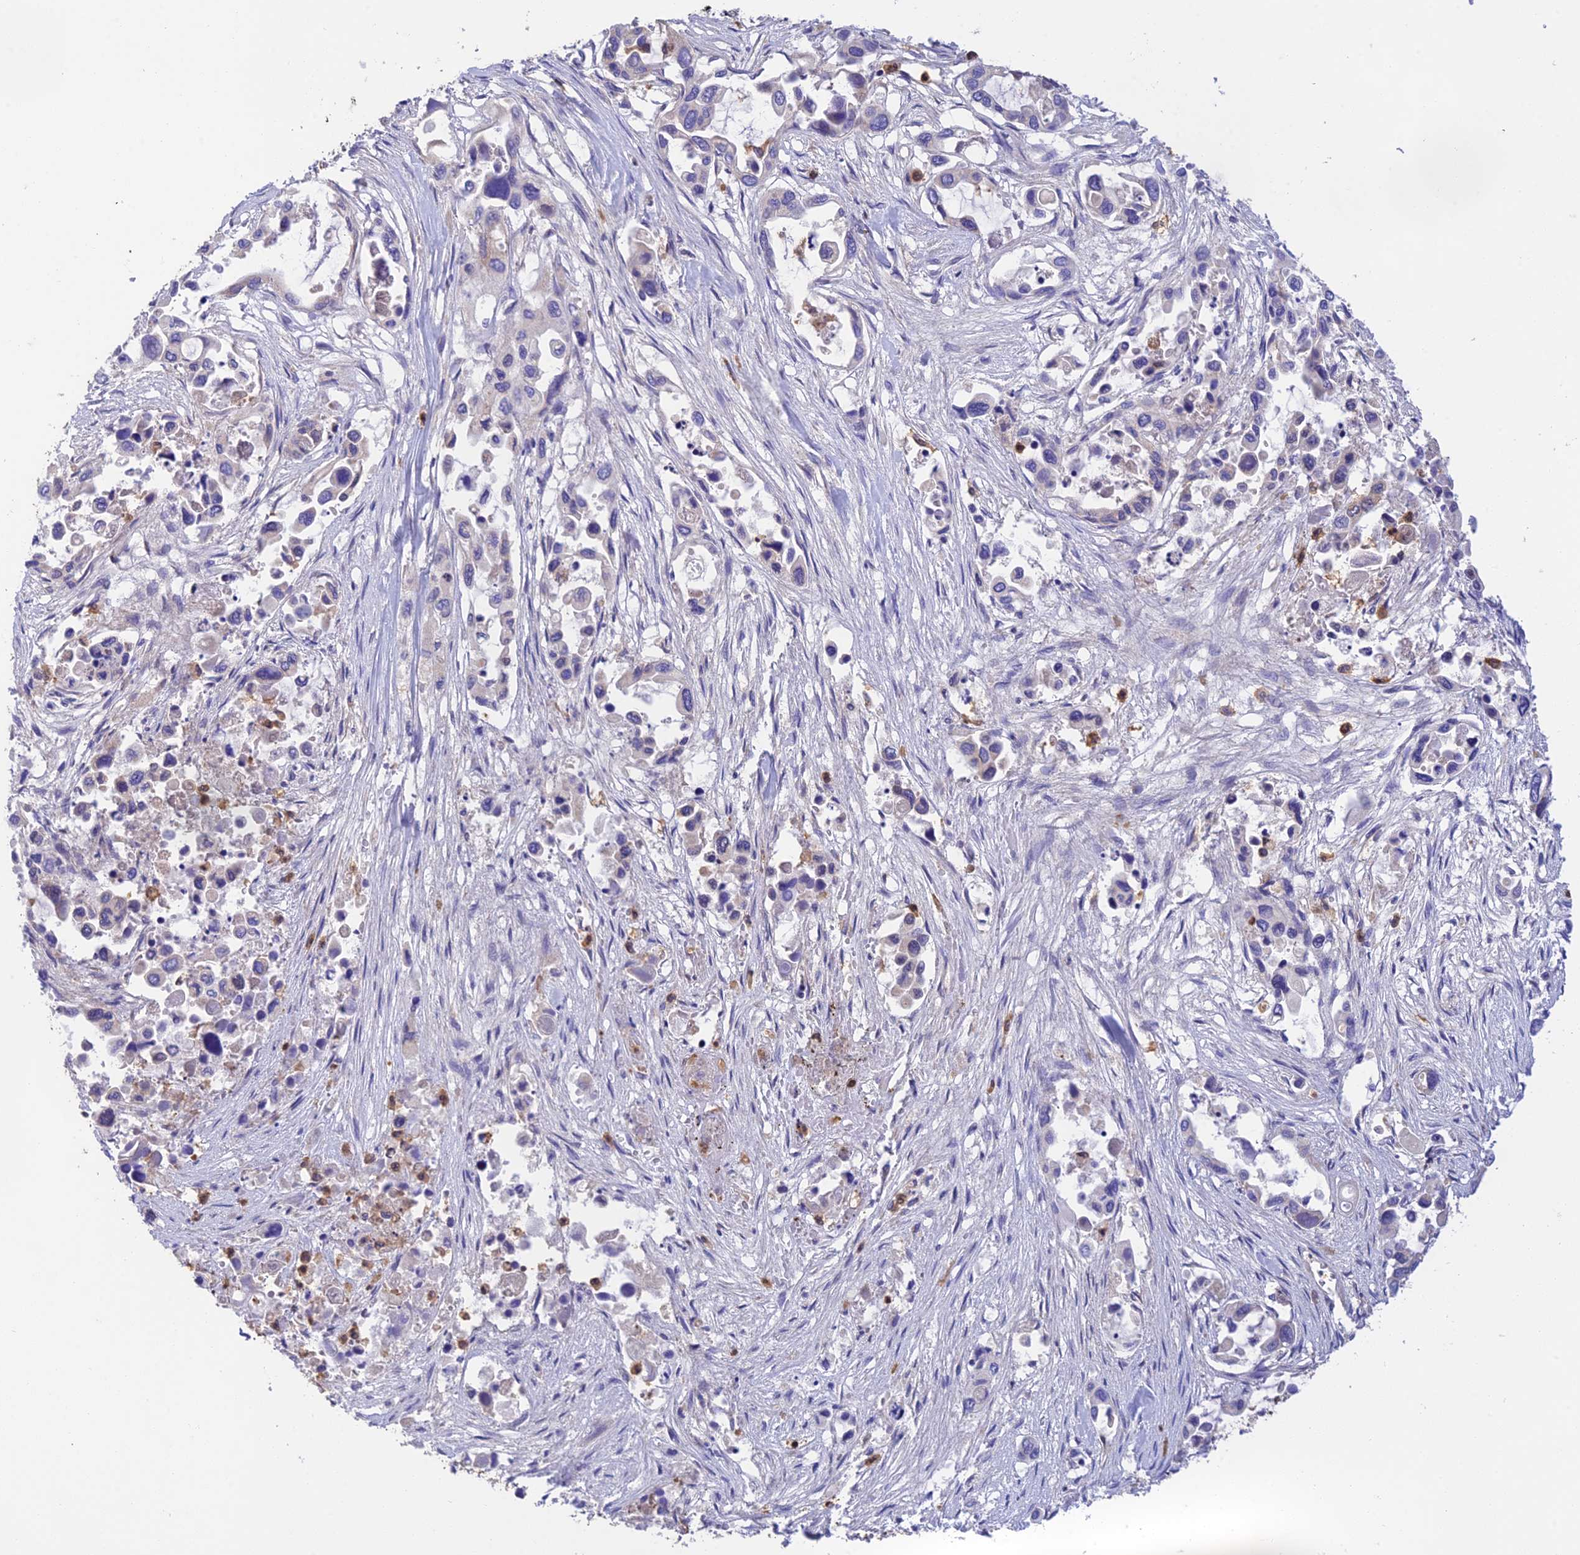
{"staining": {"intensity": "negative", "quantity": "none", "location": "none"}, "tissue": "pancreatic cancer", "cell_type": "Tumor cells", "image_type": "cancer", "snomed": [{"axis": "morphology", "description": "Adenocarcinoma, NOS"}, {"axis": "topography", "description": "Pancreas"}], "caption": "Tumor cells are negative for brown protein staining in adenocarcinoma (pancreatic).", "gene": "PEX16", "patient": {"sex": "male", "age": 92}}